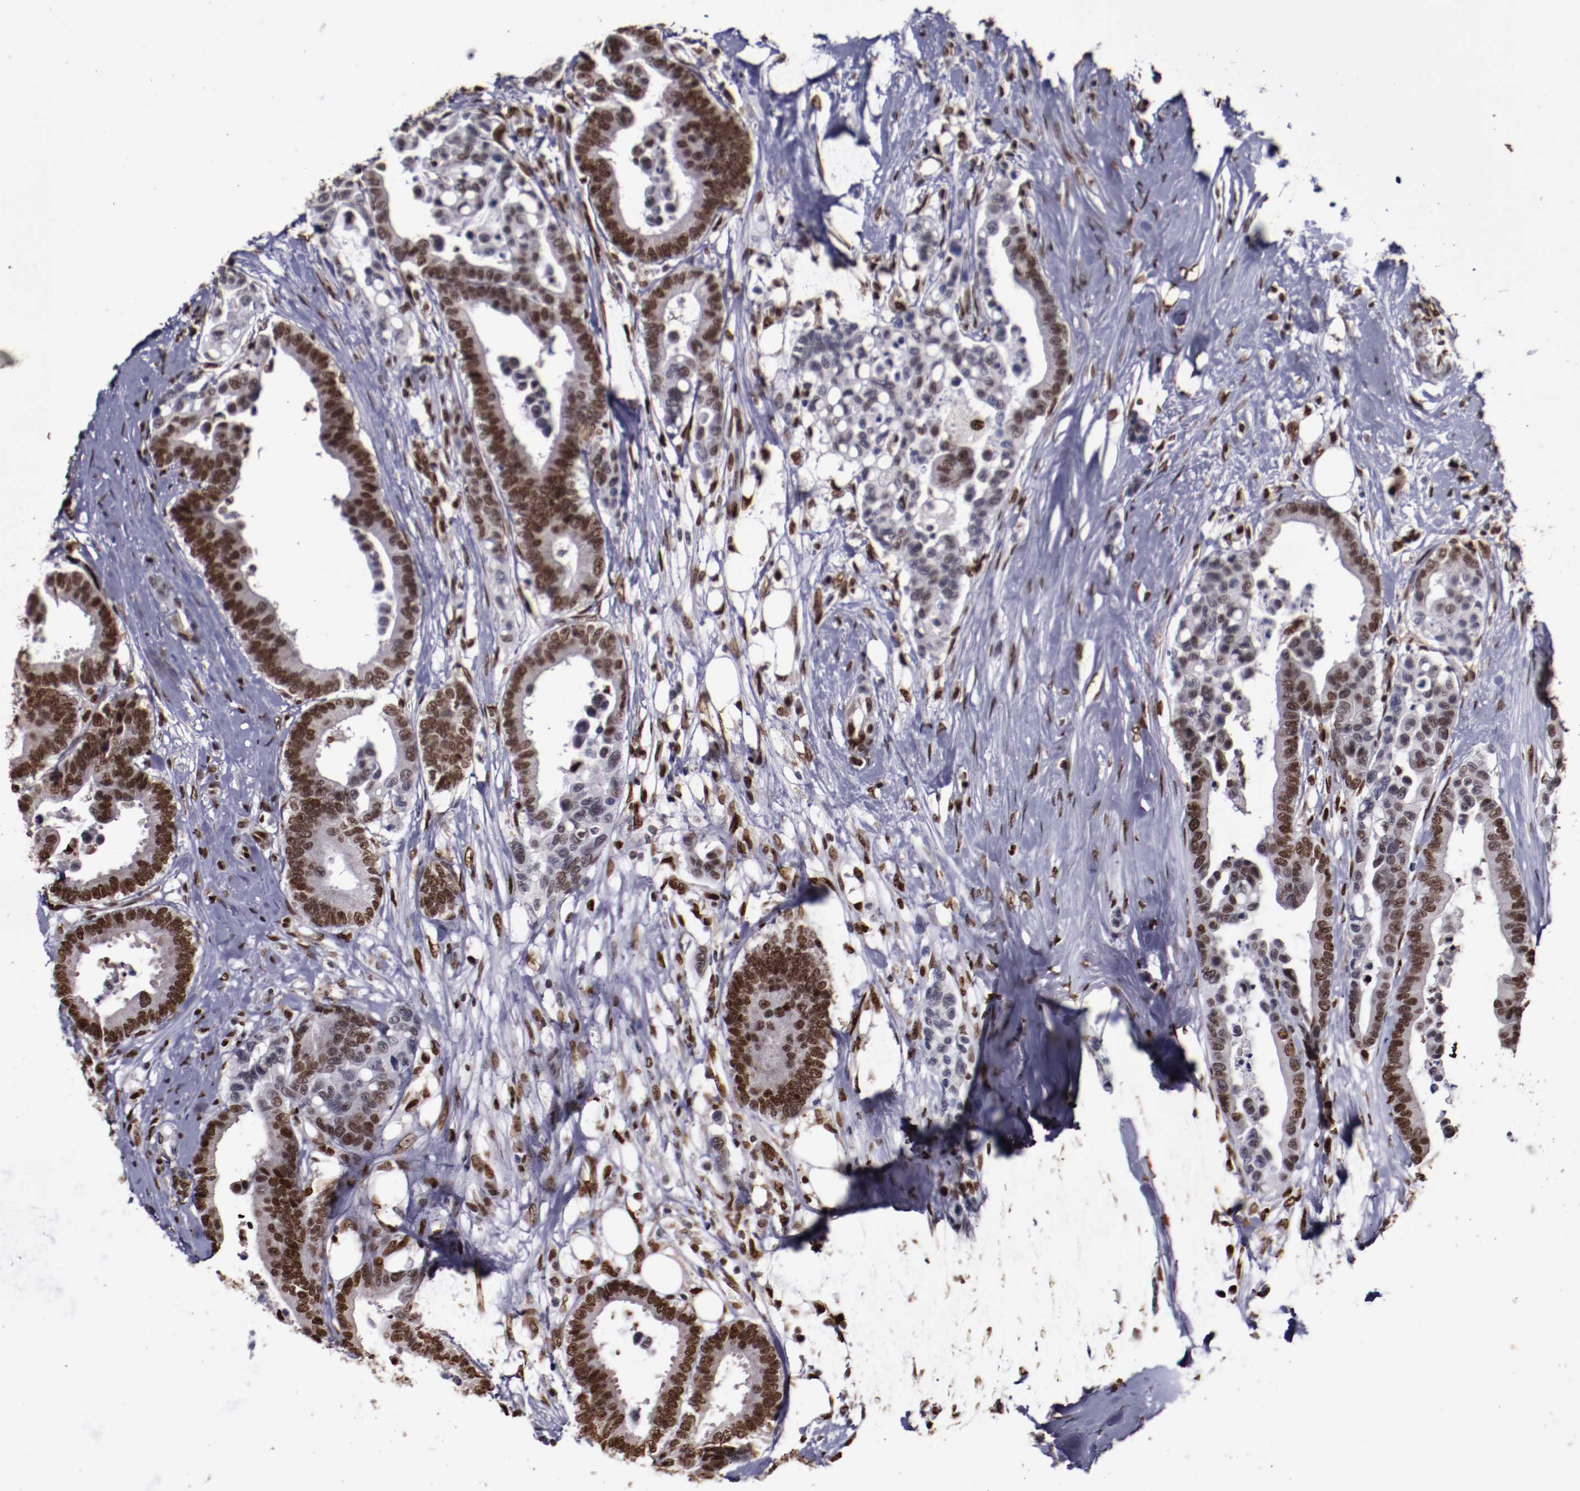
{"staining": {"intensity": "moderate", "quantity": ">75%", "location": "nuclear"}, "tissue": "colorectal cancer", "cell_type": "Tumor cells", "image_type": "cancer", "snomed": [{"axis": "morphology", "description": "Adenocarcinoma, NOS"}, {"axis": "topography", "description": "Colon"}], "caption": "Colorectal cancer (adenocarcinoma) stained with a brown dye displays moderate nuclear positive staining in approximately >75% of tumor cells.", "gene": "APEX1", "patient": {"sex": "male", "age": 82}}